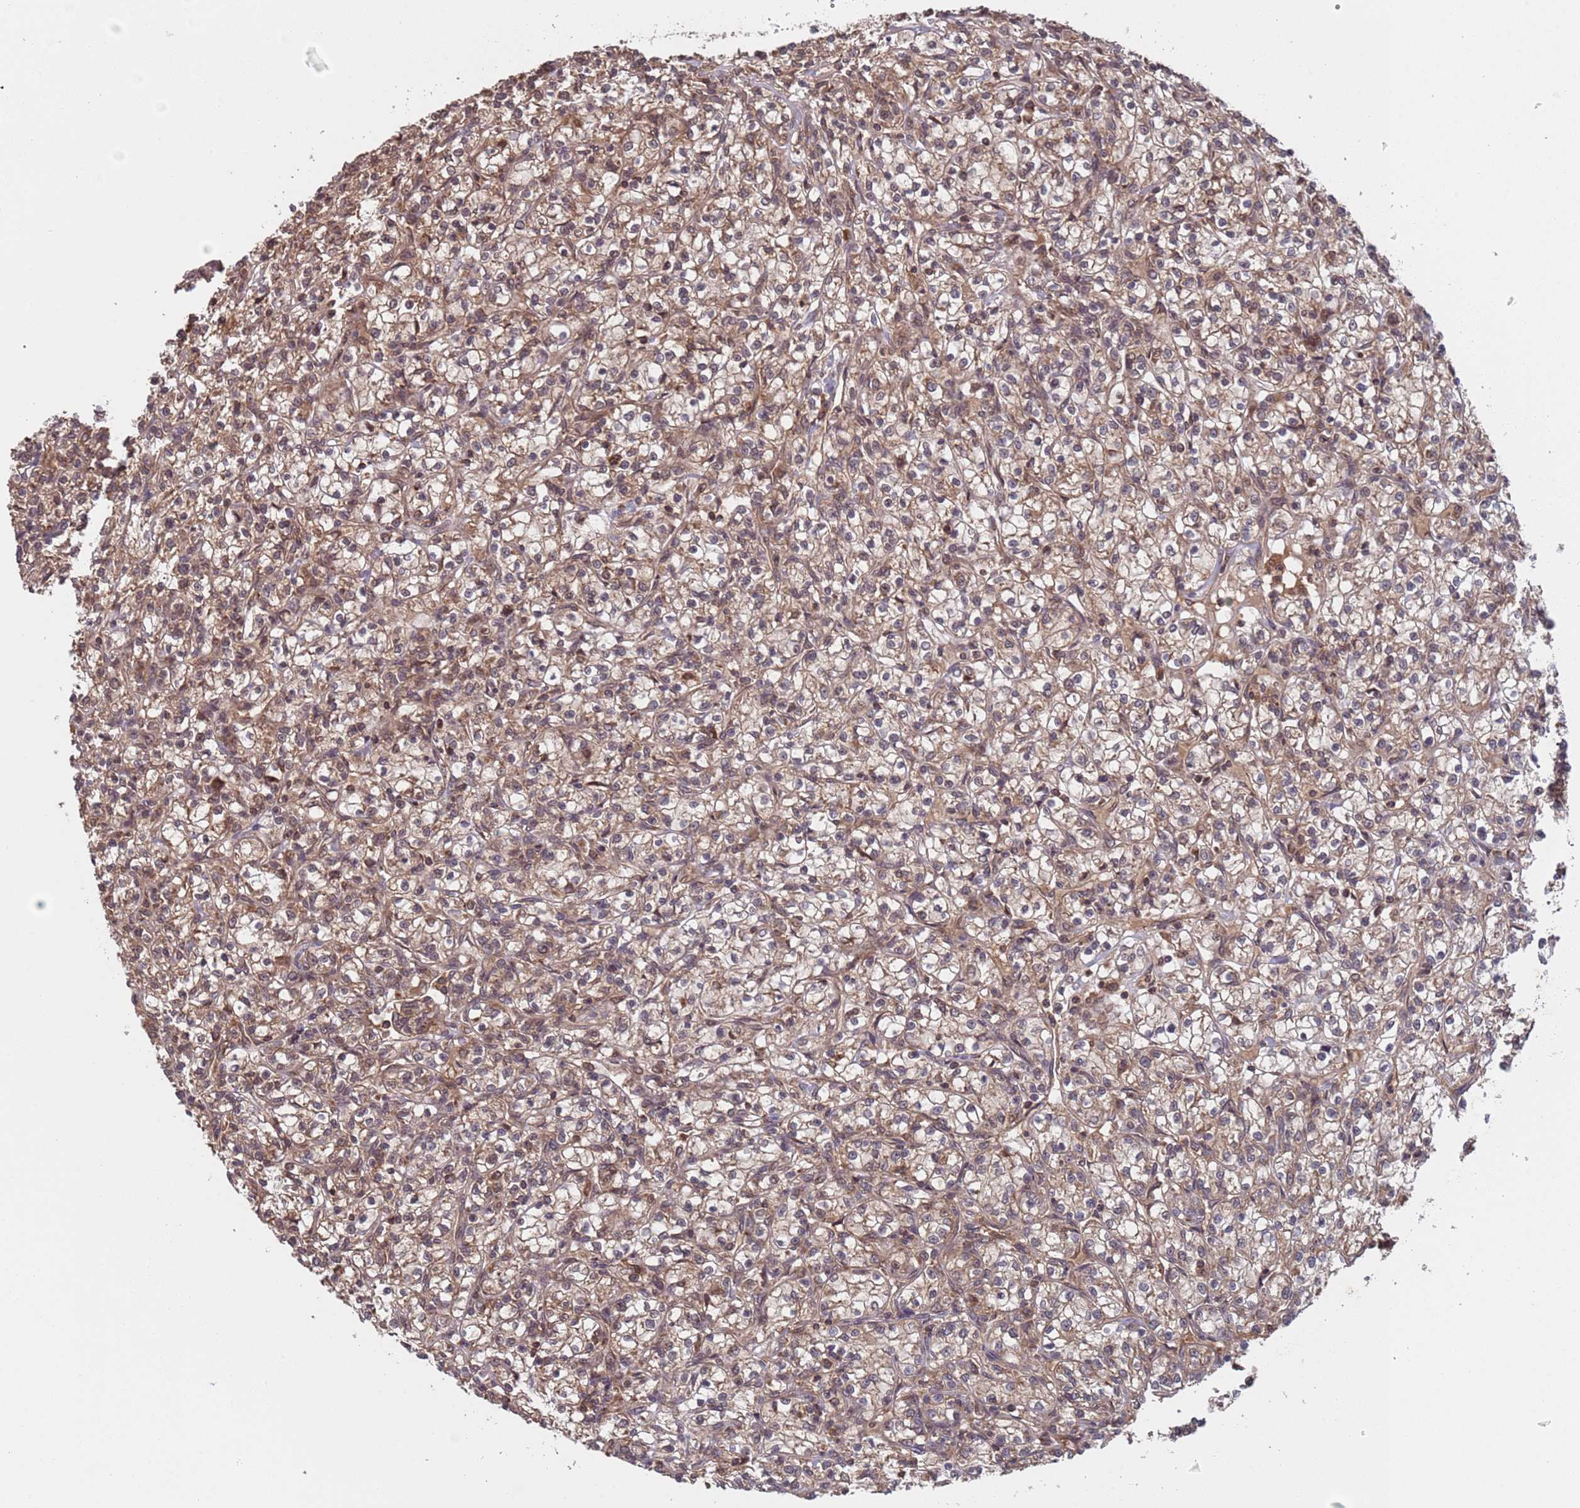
{"staining": {"intensity": "moderate", "quantity": ">75%", "location": "cytoplasmic/membranous,nuclear"}, "tissue": "renal cancer", "cell_type": "Tumor cells", "image_type": "cancer", "snomed": [{"axis": "morphology", "description": "Adenocarcinoma, NOS"}, {"axis": "topography", "description": "Kidney"}], "caption": "A medium amount of moderate cytoplasmic/membranous and nuclear staining is identified in approximately >75% of tumor cells in renal adenocarcinoma tissue.", "gene": "ERI1", "patient": {"sex": "female", "age": 59}}